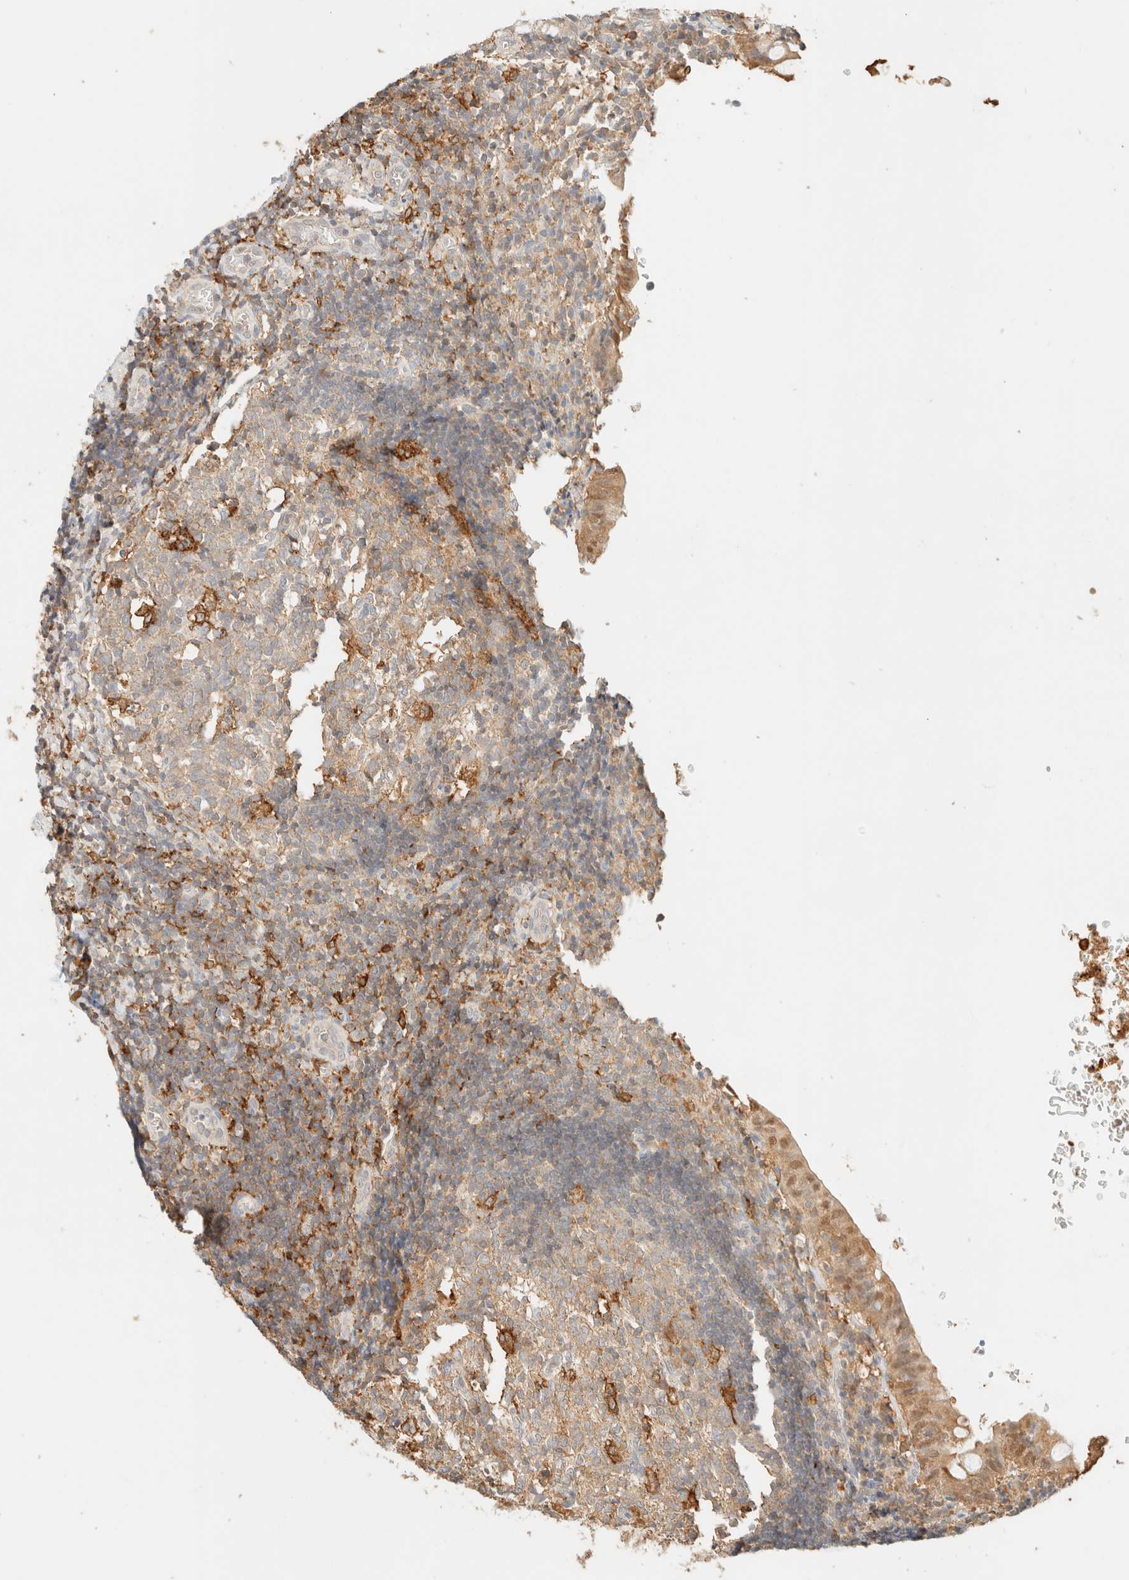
{"staining": {"intensity": "moderate", "quantity": ">75%", "location": "cytoplasmic/membranous,nuclear"}, "tissue": "appendix", "cell_type": "Glandular cells", "image_type": "normal", "snomed": [{"axis": "morphology", "description": "Normal tissue, NOS"}, {"axis": "topography", "description": "Appendix"}], "caption": "Appendix stained with IHC displays moderate cytoplasmic/membranous,nuclear staining in approximately >75% of glandular cells.", "gene": "TIMD4", "patient": {"sex": "male", "age": 8}}